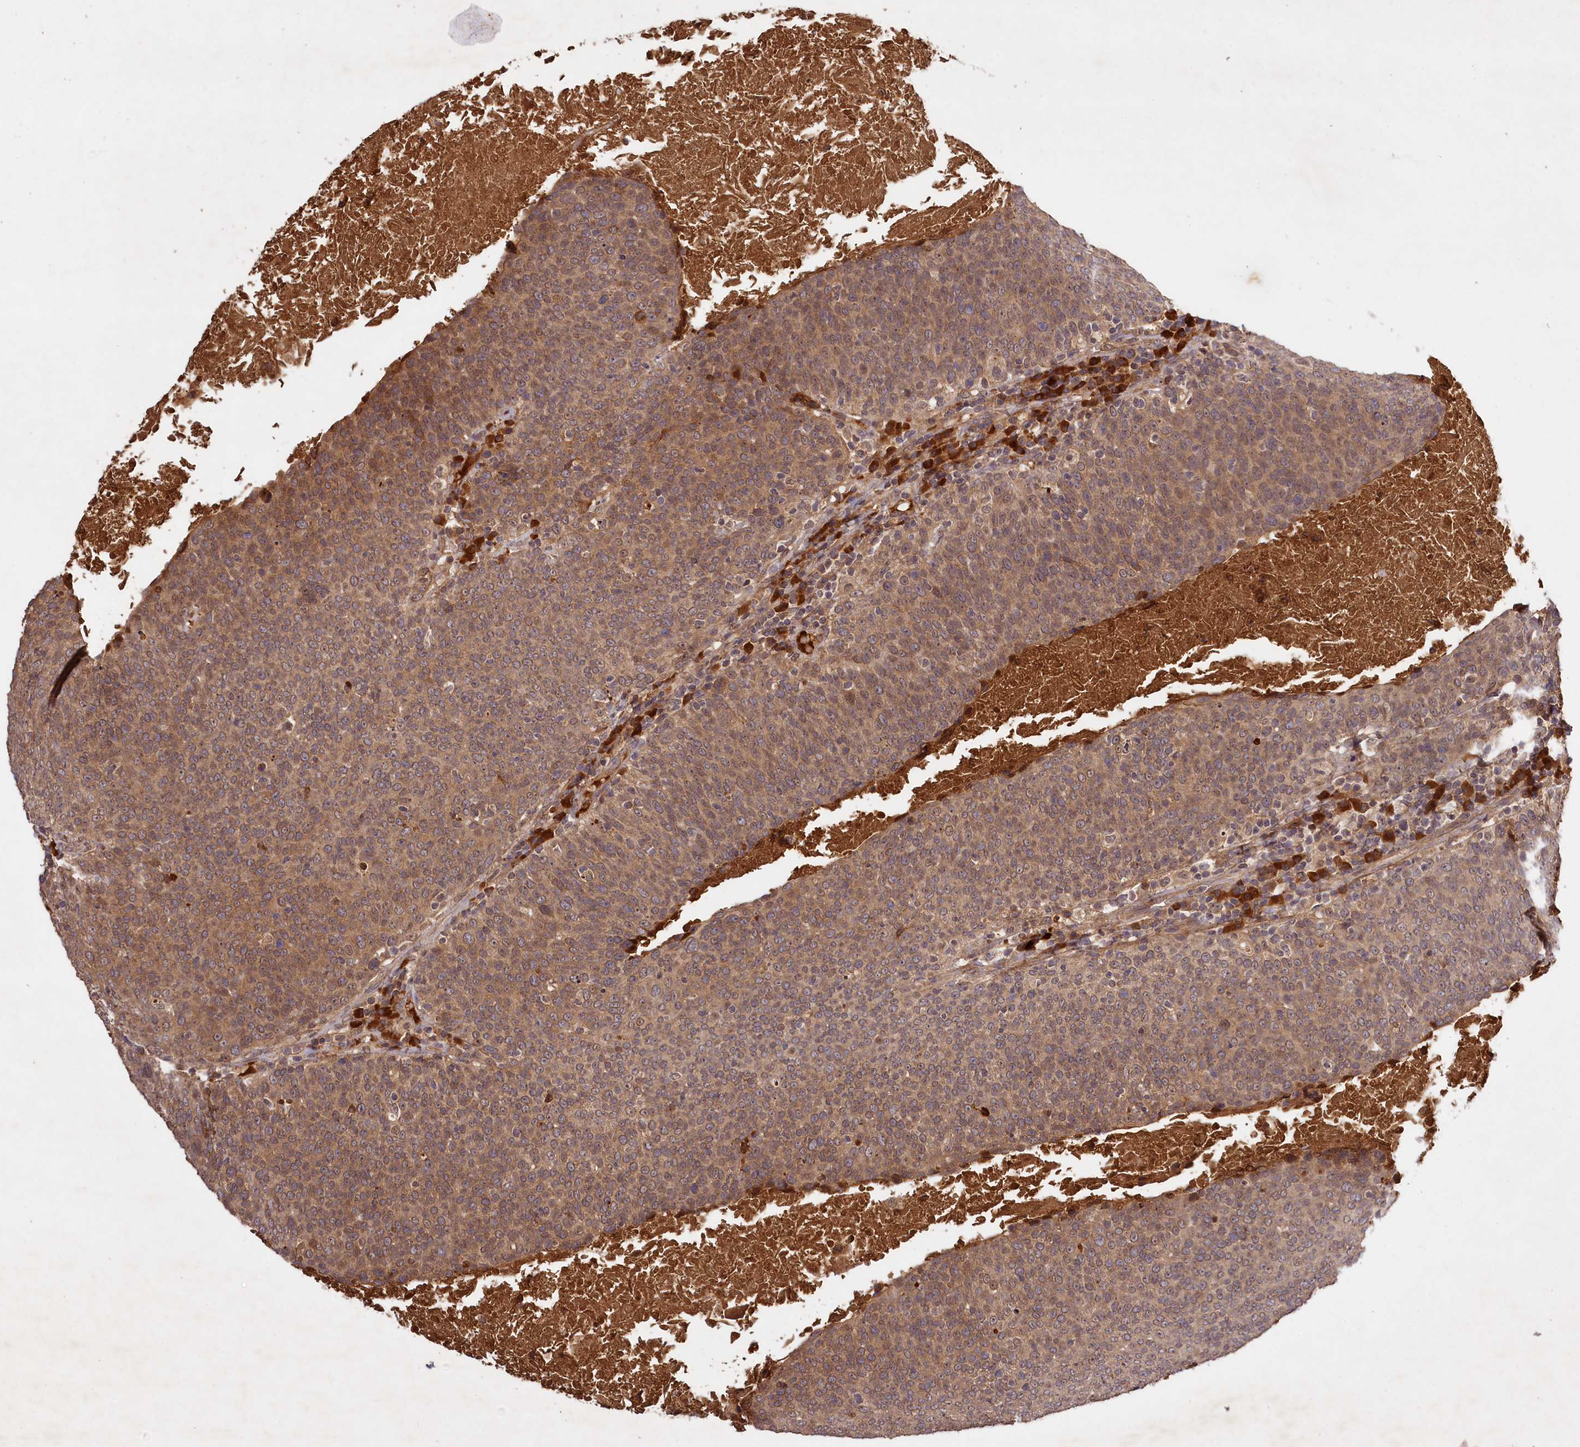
{"staining": {"intensity": "moderate", "quantity": ">75%", "location": "cytoplasmic/membranous"}, "tissue": "head and neck cancer", "cell_type": "Tumor cells", "image_type": "cancer", "snomed": [{"axis": "morphology", "description": "Squamous cell carcinoma, NOS"}, {"axis": "morphology", "description": "Squamous cell carcinoma, metastatic, NOS"}, {"axis": "topography", "description": "Lymph node"}, {"axis": "topography", "description": "Head-Neck"}], "caption": "Head and neck cancer stained with a protein marker shows moderate staining in tumor cells.", "gene": "MCF2L2", "patient": {"sex": "male", "age": 62}}